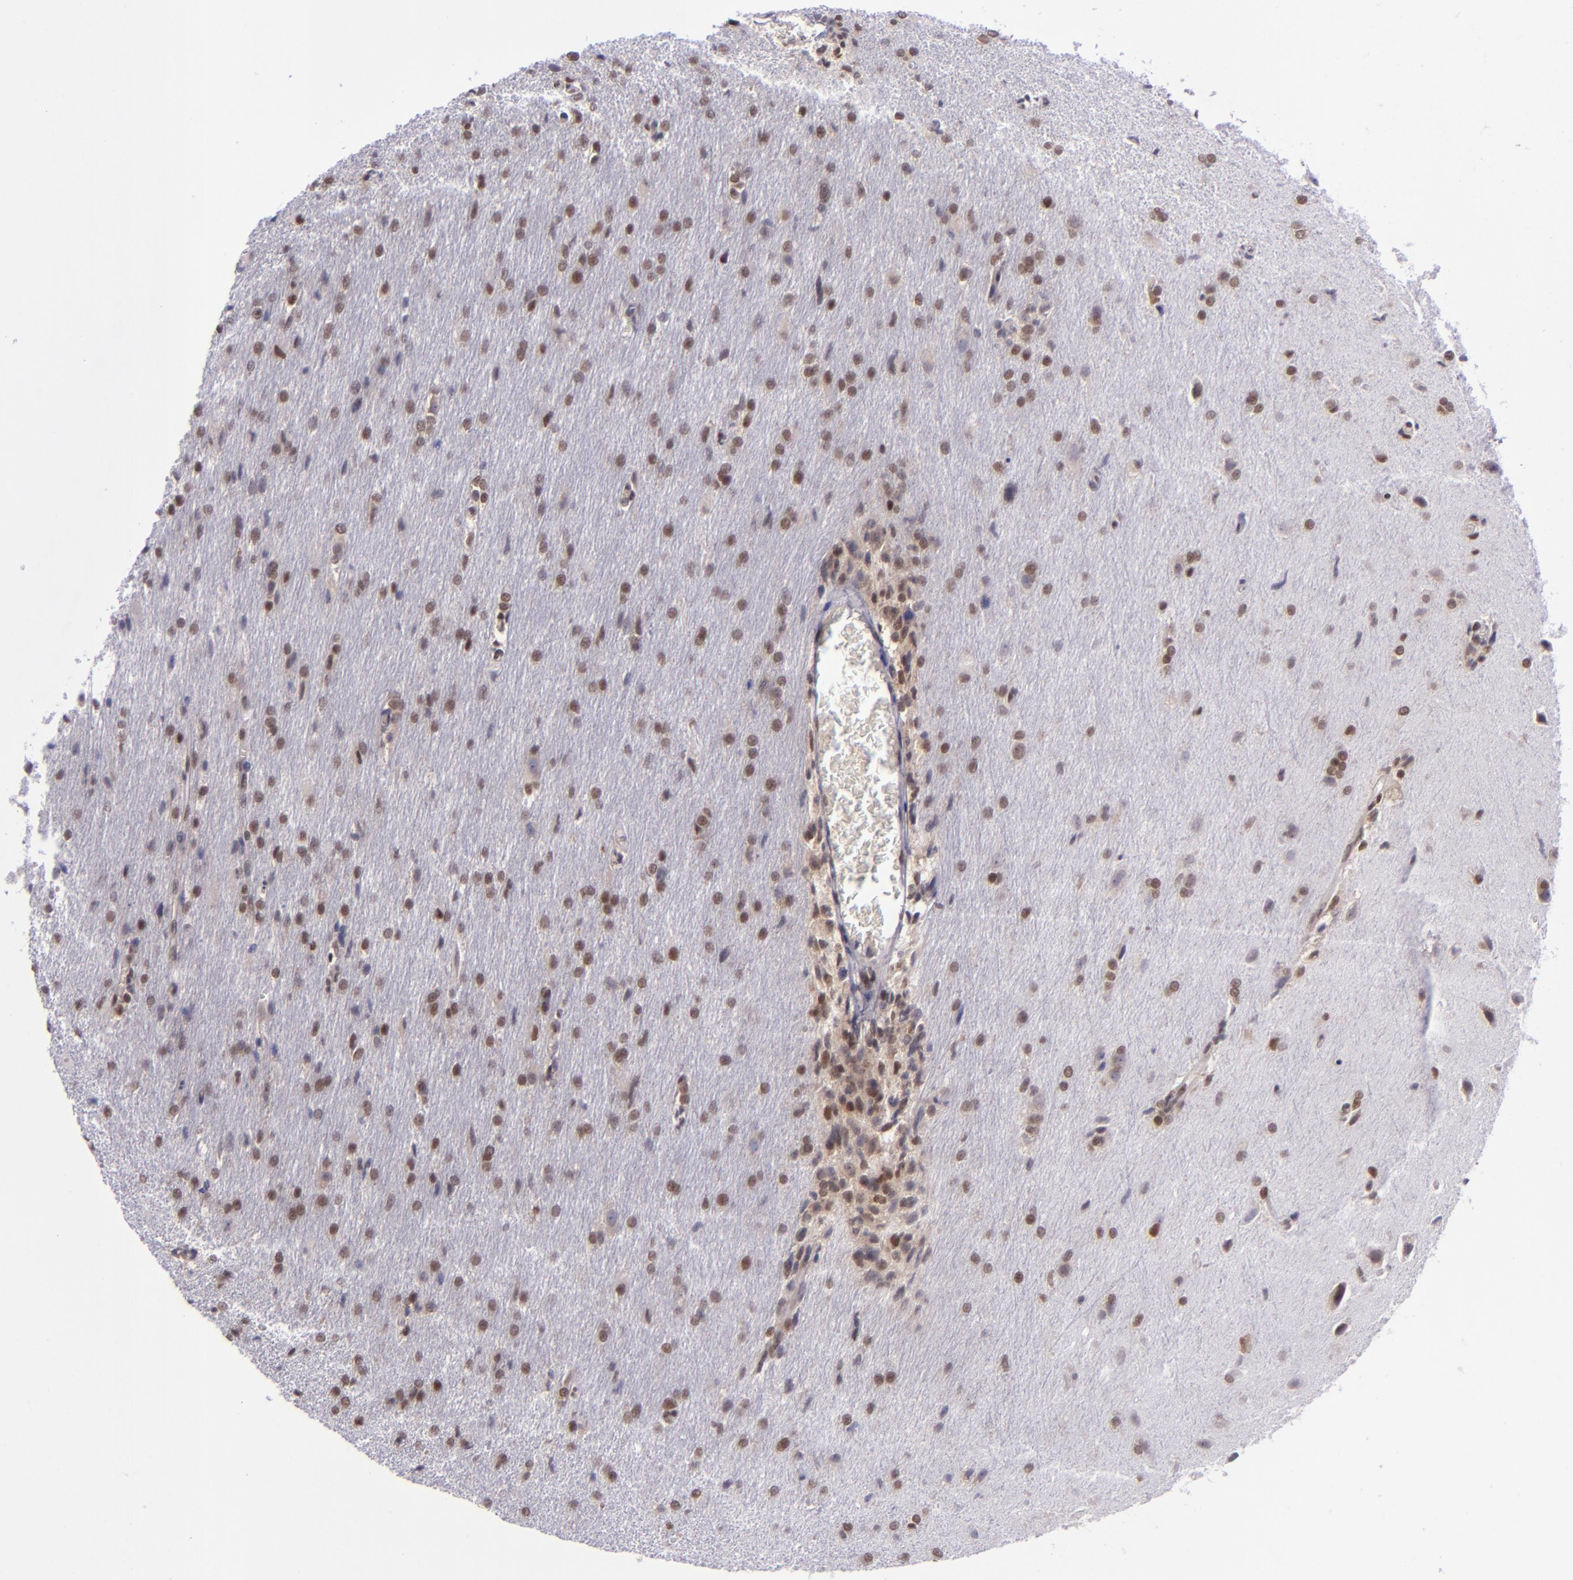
{"staining": {"intensity": "weak", "quantity": ">75%", "location": "nuclear"}, "tissue": "glioma", "cell_type": "Tumor cells", "image_type": "cancer", "snomed": [{"axis": "morphology", "description": "Glioma, malignant, High grade"}, {"axis": "topography", "description": "Brain"}], "caption": "Immunohistochemical staining of human glioma displays low levels of weak nuclear protein staining in about >75% of tumor cells.", "gene": "BAG1", "patient": {"sex": "male", "age": 68}}